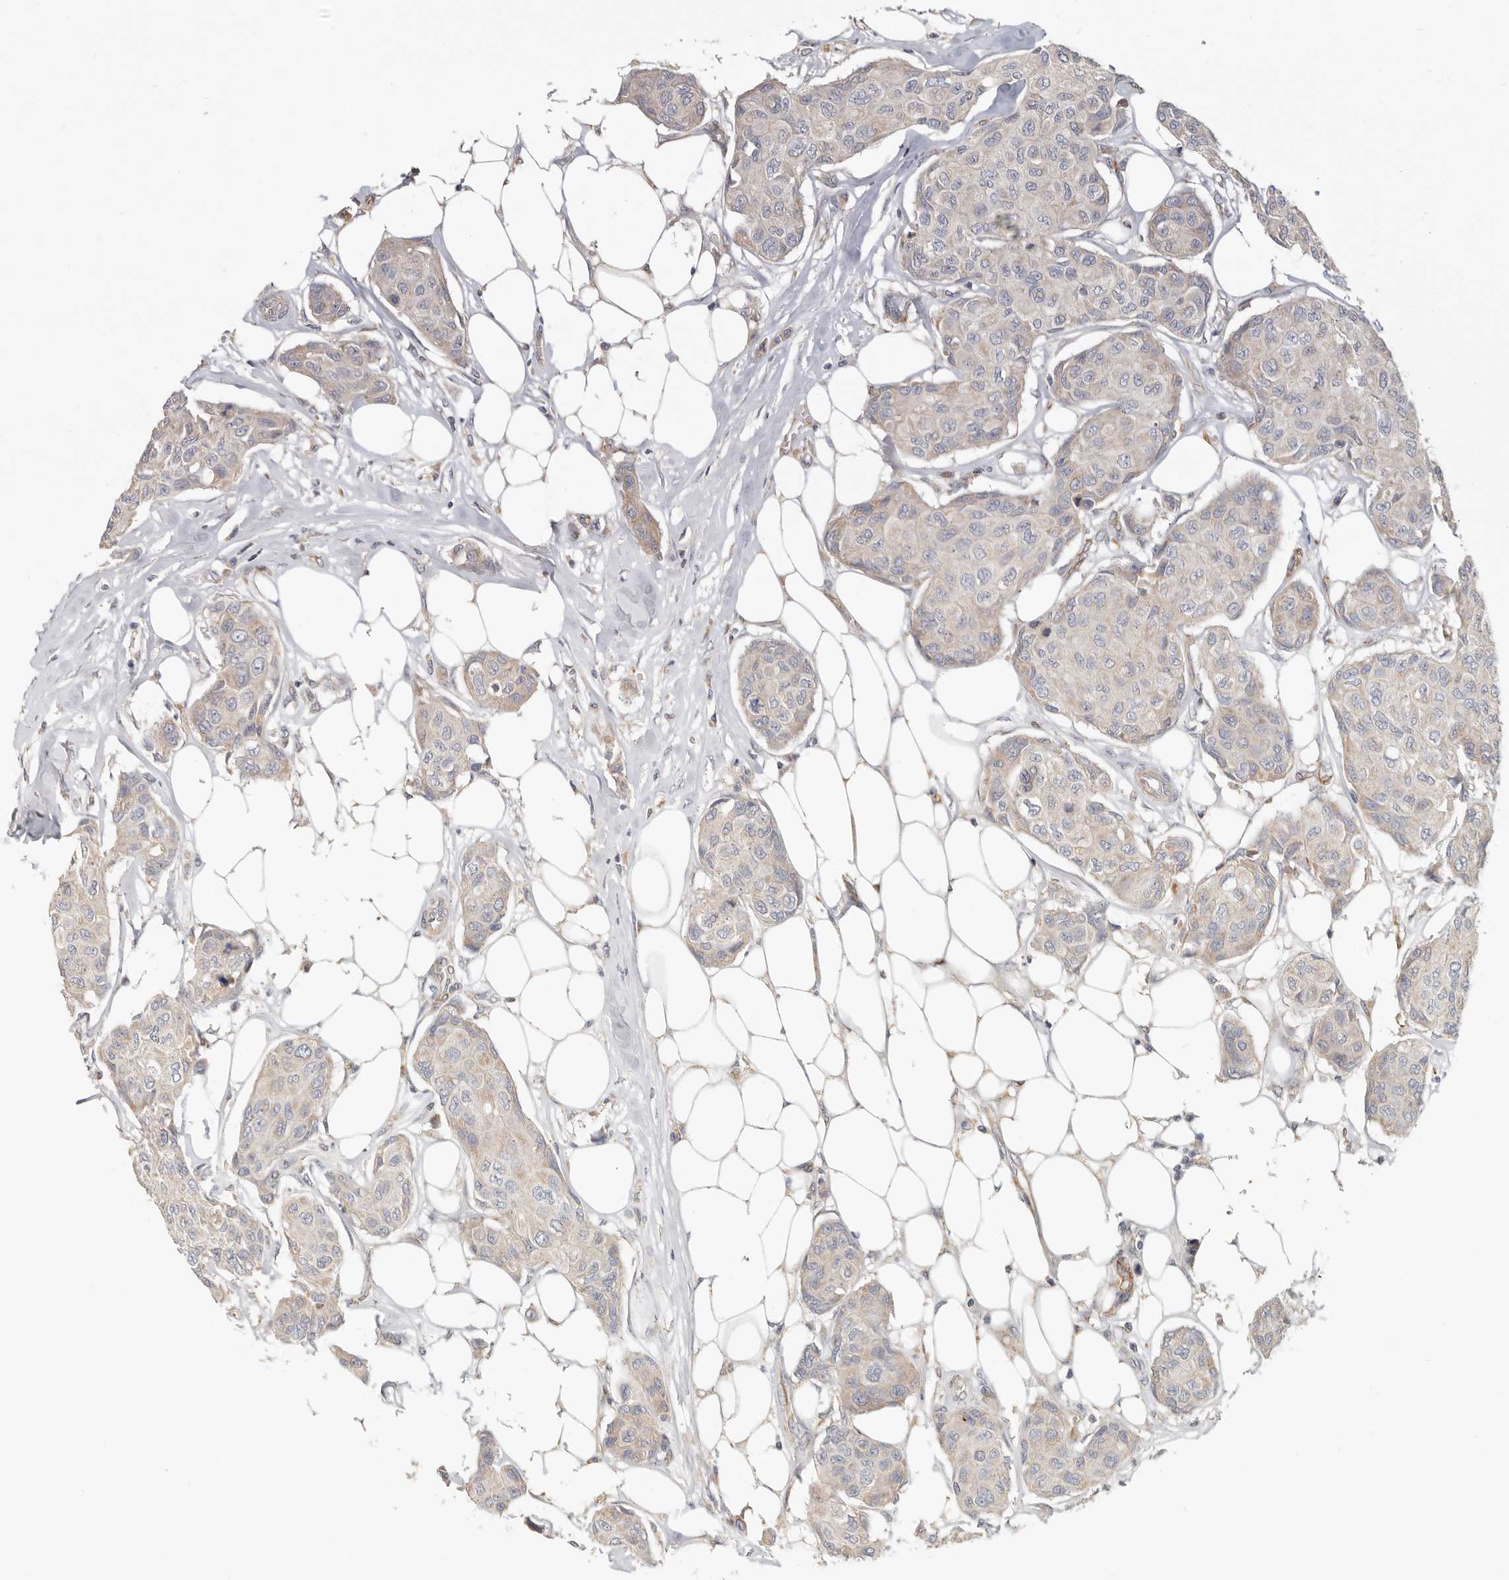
{"staining": {"intensity": "negative", "quantity": "none", "location": "none"}, "tissue": "breast cancer", "cell_type": "Tumor cells", "image_type": "cancer", "snomed": [{"axis": "morphology", "description": "Duct carcinoma"}, {"axis": "topography", "description": "Breast"}], "caption": "Immunohistochemistry (IHC) of human breast intraductal carcinoma demonstrates no expression in tumor cells.", "gene": "SPRING1", "patient": {"sex": "female", "age": 80}}